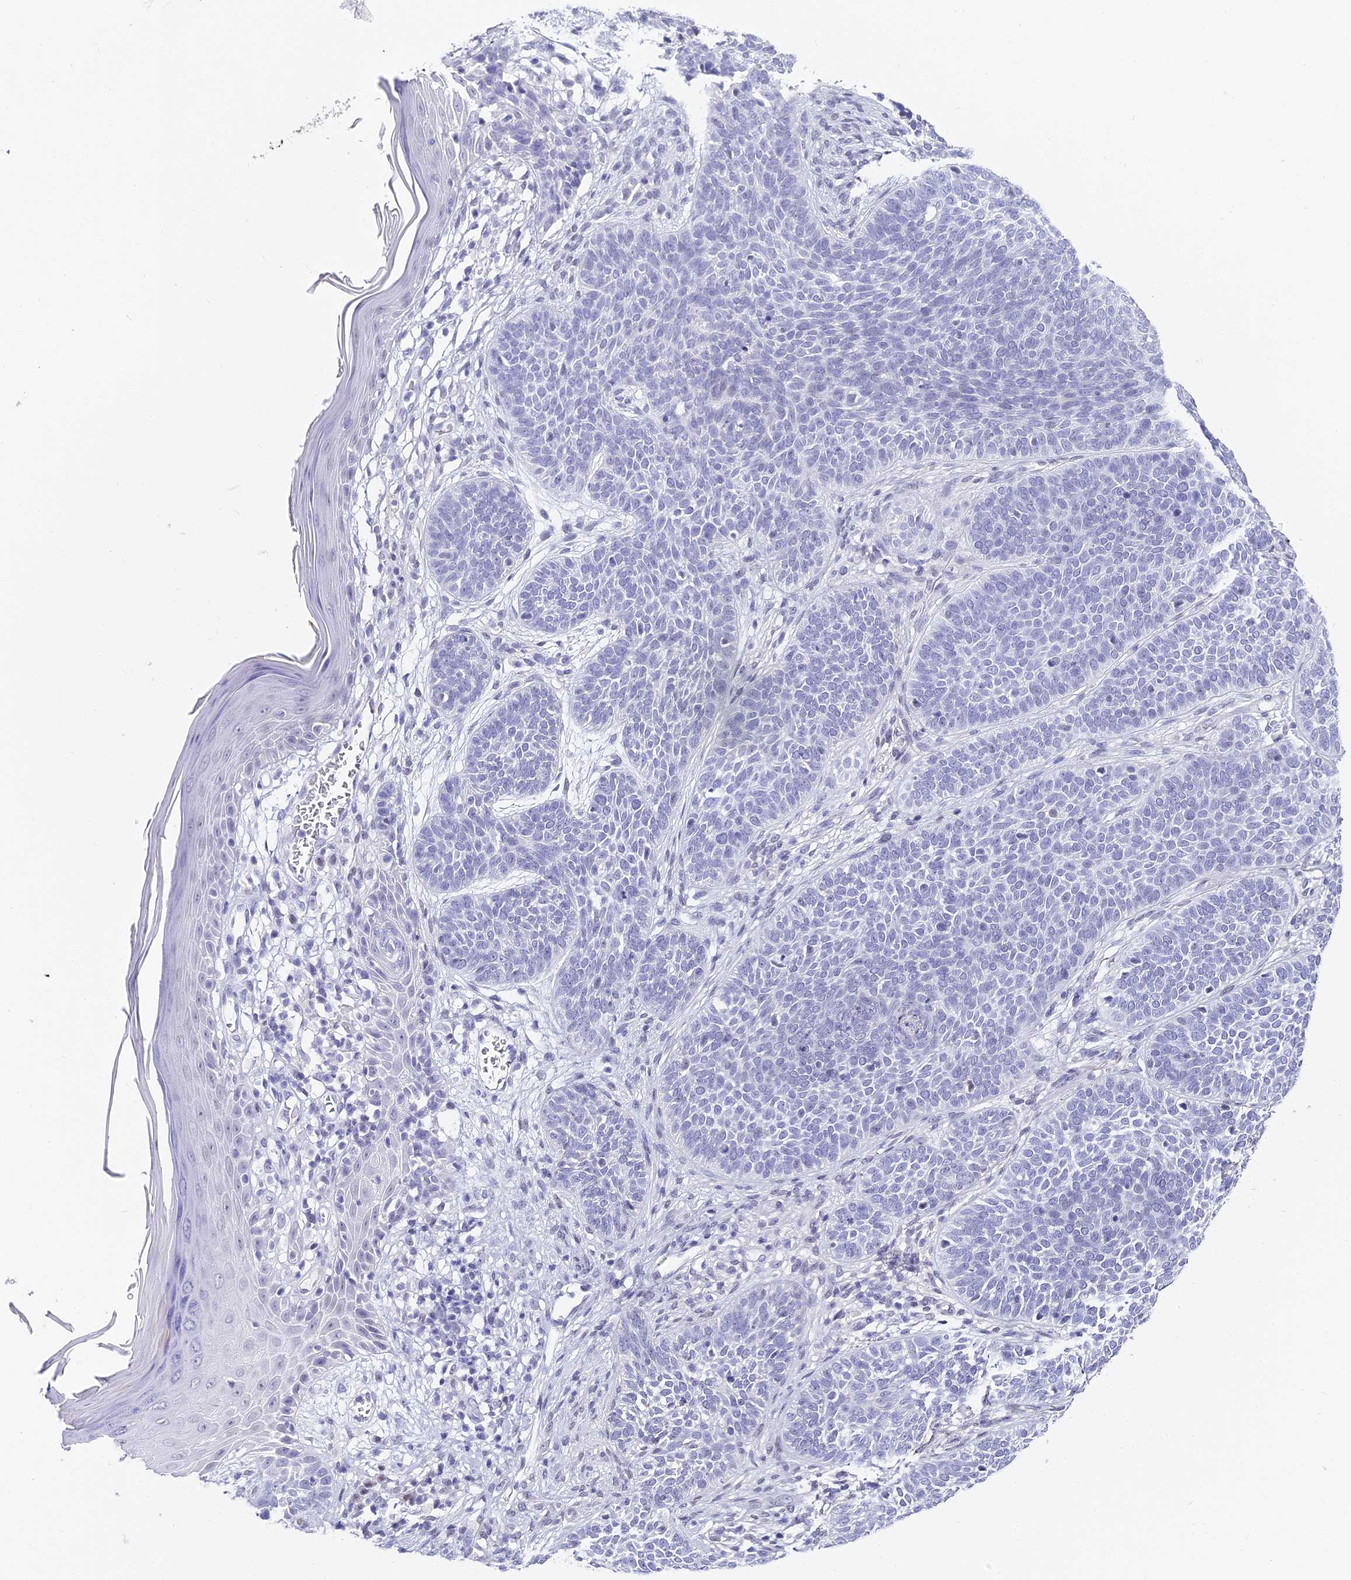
{"staining": {"intensity": "negative", "quantity": "none", "location": "none"}, "tissue": "skin cancer", "cell_type": "Tumor cells", "image_type": "cancer", "snomed": [{"axis": "morphology", "description": "Basal cell carcinoma"}, {"axis": "topography", "description": "Skin"}], "caption": "Tumor cells are negative for protein expression in human skin cancer (basal cell carcinoma).", "gene": "ABHD14A-ACY1", "patient": {"sex": "male", "age": 85}}